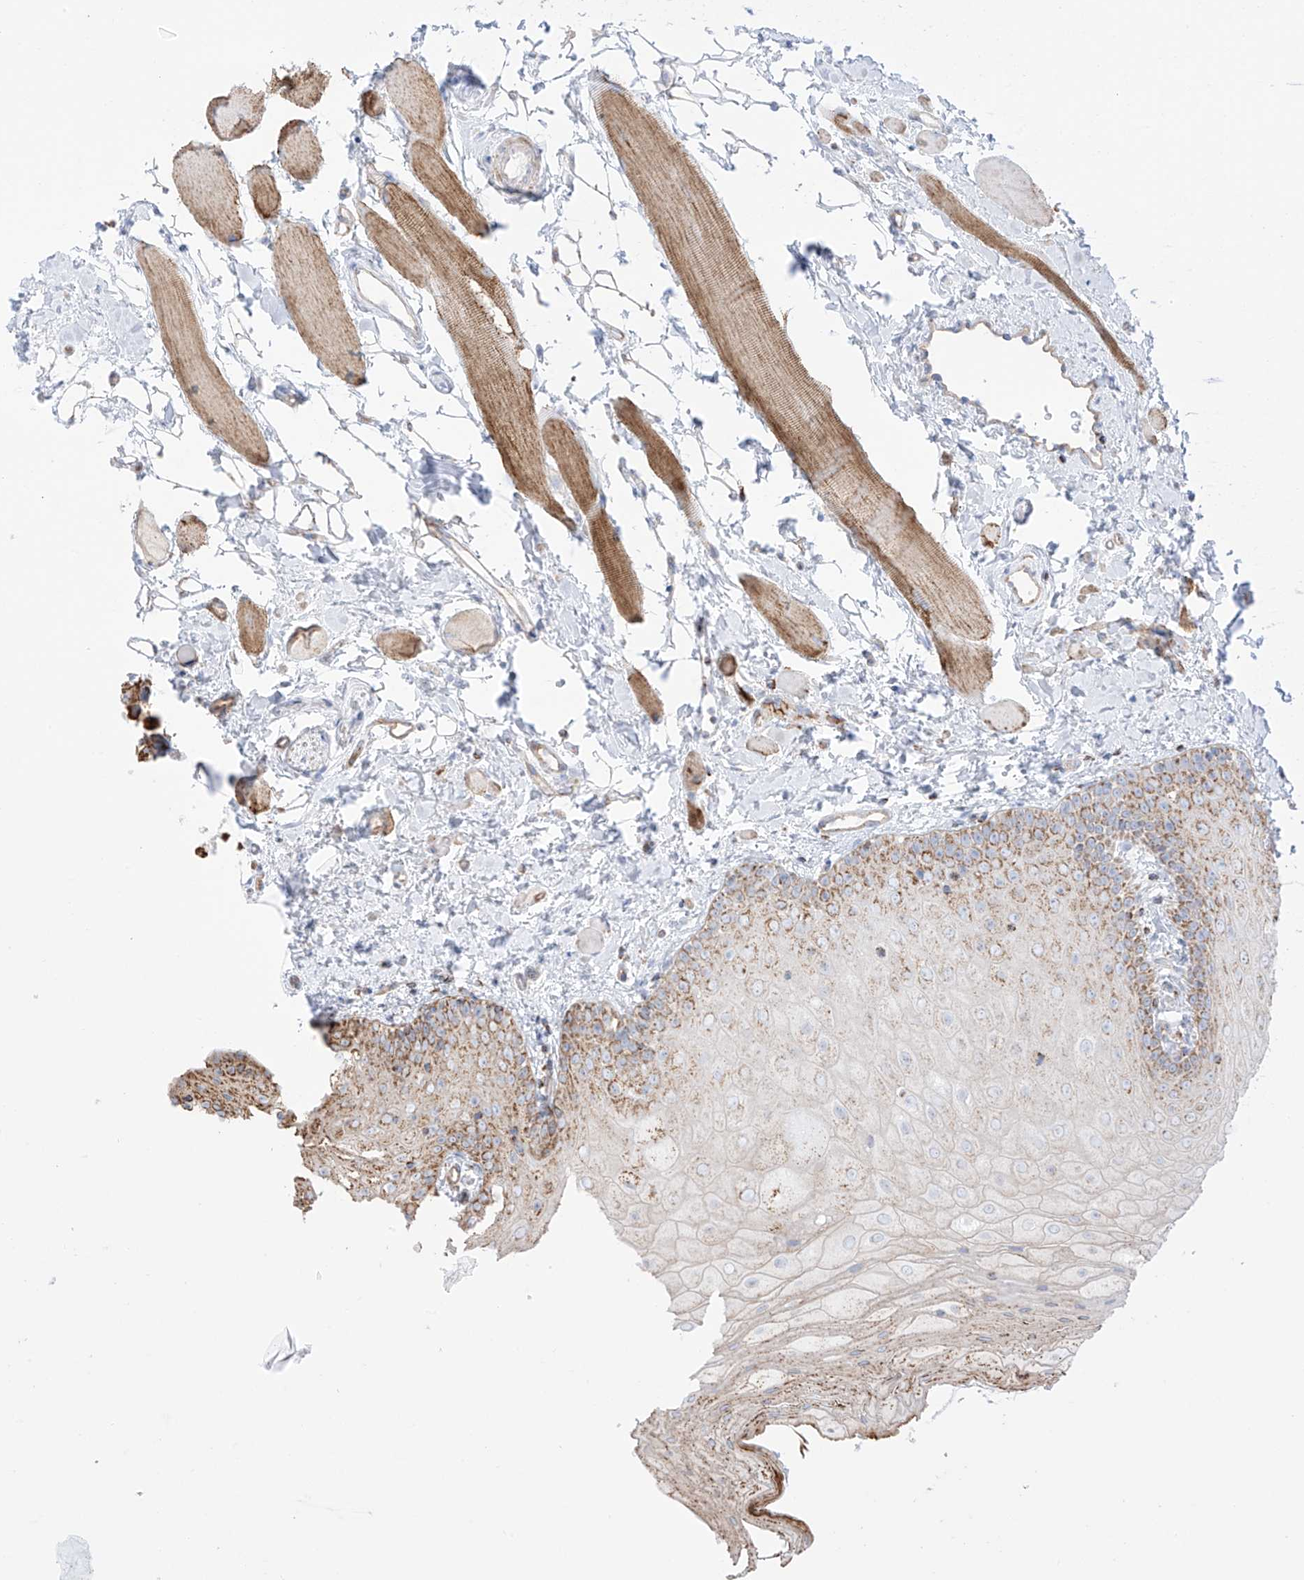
{"staining": {"intensity": "moderate", "quantity": "25%-75%", "location": "cytoplasmic/membranous"}, "tissue": "oral mucosa", "cell_type": "Squamous epithelial cells", "image_type": "normal", "snomed": [{"axis": "morphology", "description": "Normal tissue, NOS"}, {"axis": "topography", "description": "Oral tissue"}], "caption": "High-magnification brightfield microscopy of unremarkable oral mucosa stained with DAB (3,3'-diaminobenzidine) (brown) and counterstained with hematoxylin (blue). squamous epithelial cells exhibit moderate cytoplasmic/membranous staining is appreciated in about25%-75% of cells.", "gene": "XKR3", "patient": {"sex": "male", "age": 28}}